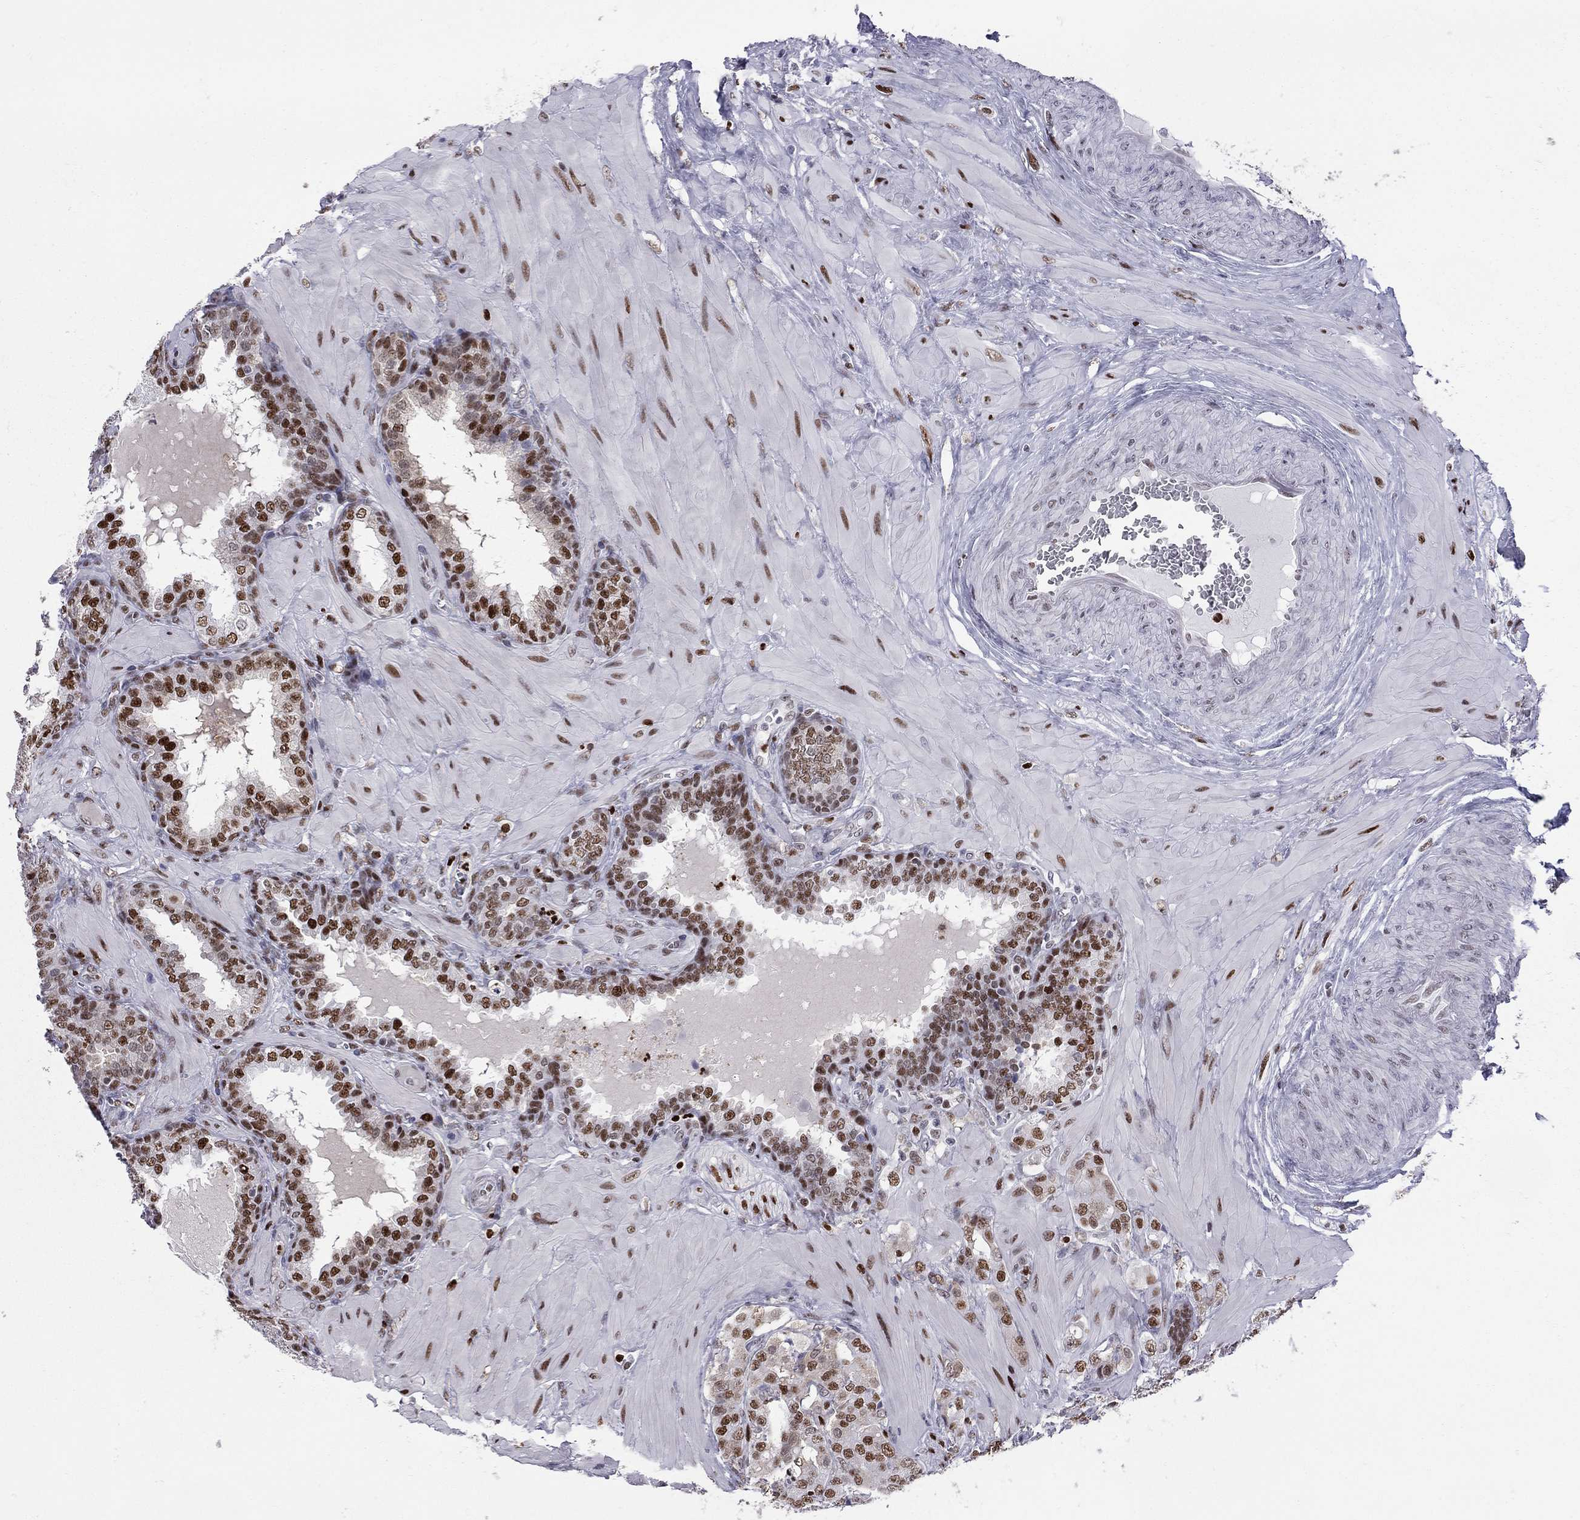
{"staining": {"intensity": "strong", "quantity": ">75%", "location": "nuclear"}, "tissue": "prostate cancer", "cell_type": "Tumor cells", "image_type": "cancer", "snomed": [{"axis": "morphology", "description": "Adenocarcinoma, NOS"}, {"axis": "topography", "description": "Prostate"}], "caption": "High-magnification brightfield microscopy of adenocarcinoma (prostate) stained with DAB (brown) and counterstained with hematoxylin (blue). tumor cells exhibit strong nuclear expression is identified in approximately>75% of cells.", "gene": "PCGF3", "patient": {"sex": "male", "age": 57}}